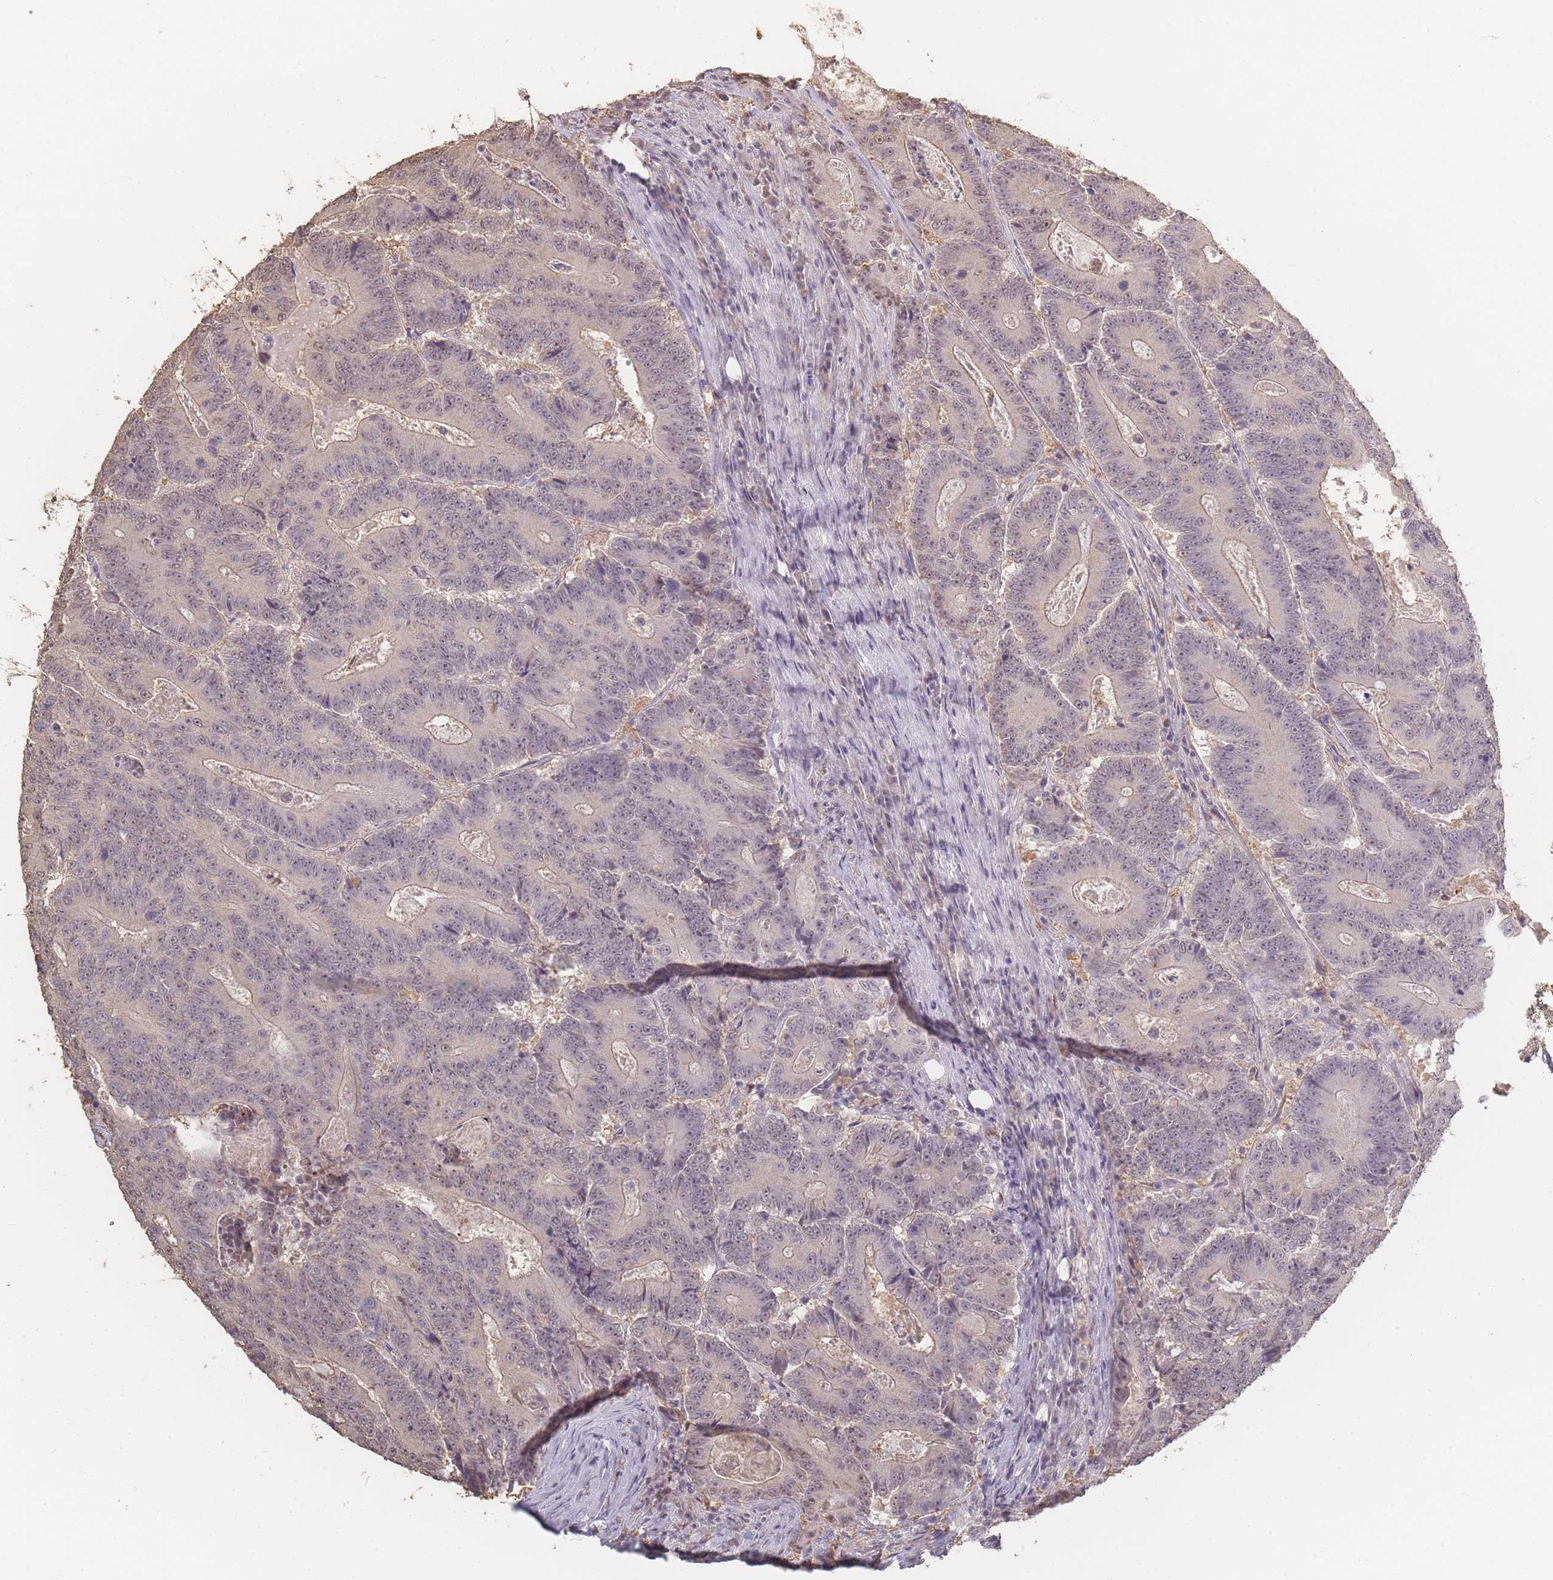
{"staining": {"intensity": "weak", "quantity": "<25%", "location": "cytoplasmic/membranous,nuclear"}, "tissue": "colorectal cancer", "cell_type": "Tumor cells", "image_type": "cancer", "snomed": [{"axis": "morphology", "description": "Adenocarcinoma, NOS"}, {"axis": "topography", "description": "Colon"}], "caption": "Colorectal cancer (adenocarcinoma) was stained to show a protein in brown. There is no significant positivity in tumor cells.", "gene": "RFTN1", "patient": {"sex": "male", "age": 83}}